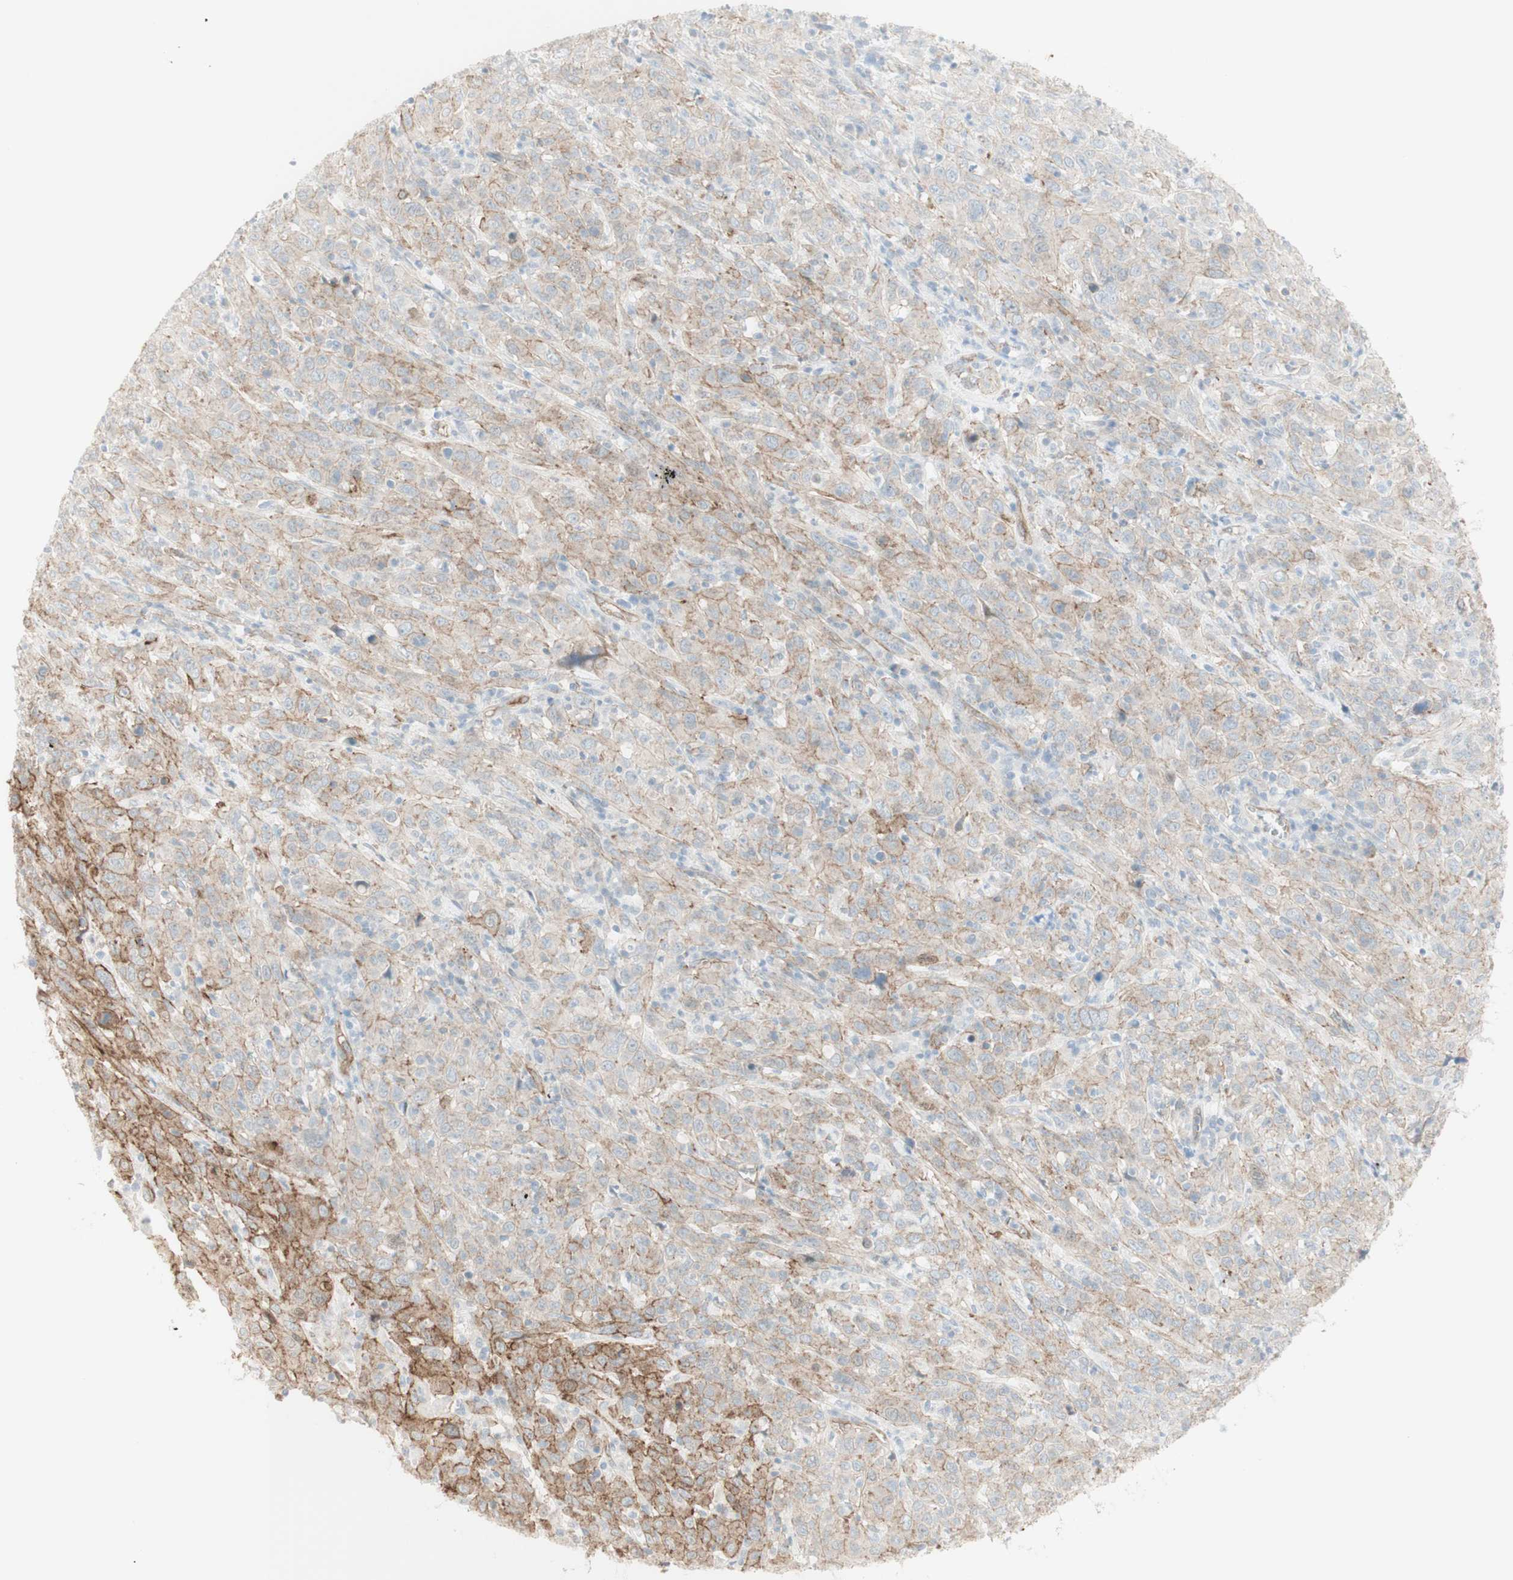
{"staining": {"intensity": "moderate", "quantity": "<25%", "location": "cytoplasmic/membranous"}, "tissue": "cervical cancer", "cell_type": "Tumor cells", "image_type": "cancer", "snomed": [{"axis": "morphology", "description": "Squamous cell carcinoma, NOS"}, {"axis": "topography", "description": "Cervix"}], "caption": "Immunohistochemical staining of squamous cell carcinoma (cervical) shows low levels of moderate cytoplasmic/membranous positivity in approximately <25% of tumor cells.", "gene": "MYO6", "patient": {"sex": "female", "age": 46}}